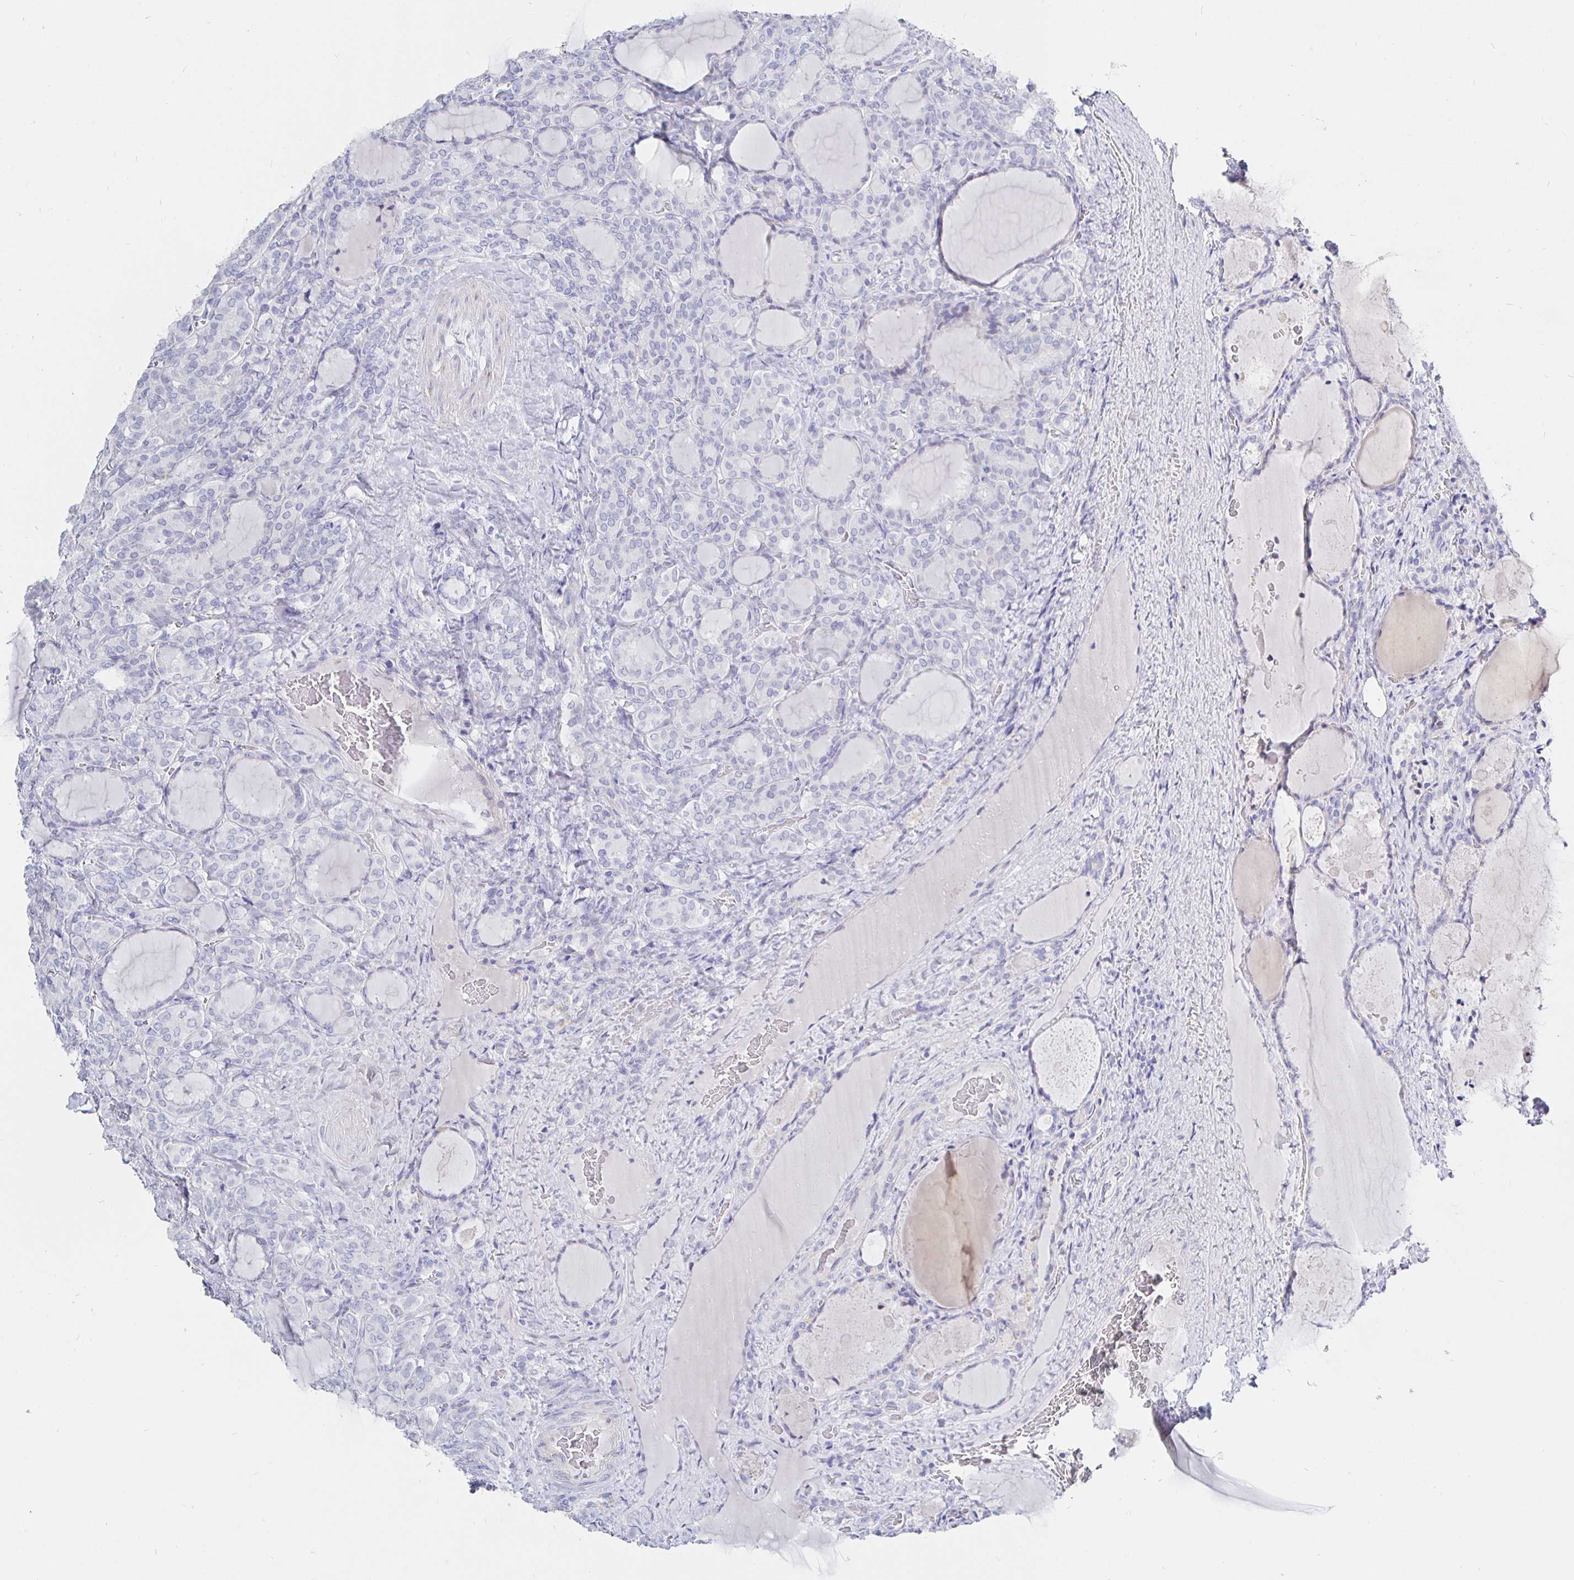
{"staining": {"intensity": "negative", "quantity": "none", "location": "none"}, "tissue": "thyroid cancer", "cell_type": "Tumor cells", "image_type": "cancer", "snomed": [{"axis": "morphology", "description": "Normal tissue, NOS"}, {"axis": "morphology", "description": "Follicular adenoma carcinoma, NOS"}, {"axis": "topography", "description": "Thyroid gland"}], "caption": "The immunohistochemistry (IHC) image has no significant staining in tumor cells of thyroid follicular adenoma carcinoma tissue. The staining was performed using DAB to visualize the protein expression in brown, while the nuclei were stained in blue with hematoxylin (Magnification: 20x).", "gene": "CR2", "patient": {"sex": "female", "age": 31}}